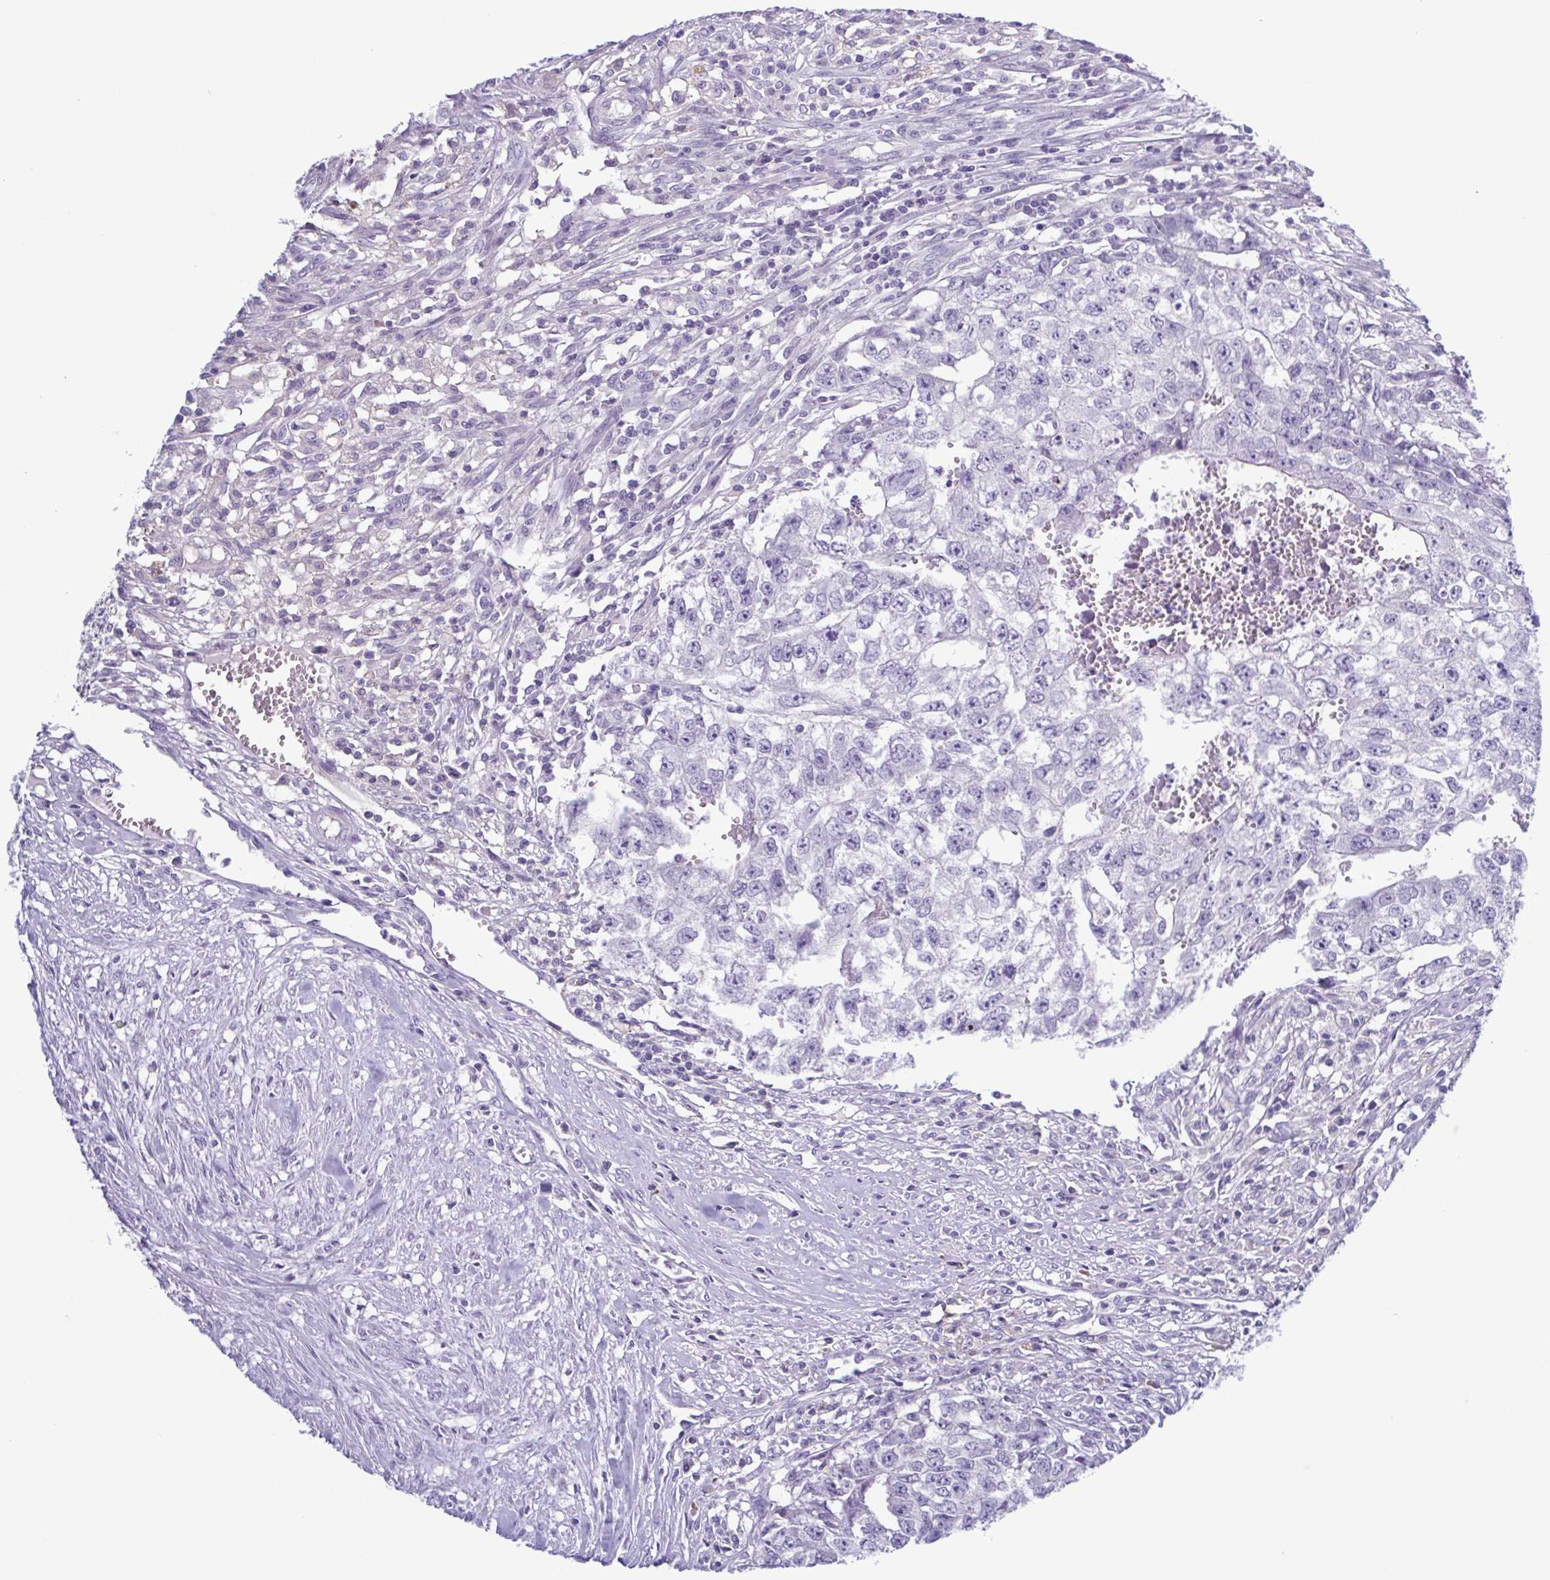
{"staining": {"intensity": "negative", "quantity": "none", "location": "none"}, "tissue": "testis cancer", "cell_type": "Tumor cells", "image_type": "cancer", "snomed": [{"axis": "morphology", "description": "Carcinoma, Embryonal, NOS"}, {"axis": "morphology", "description": "Teratoma, malignant, NOS"}, {"axis": "topography", "description": "Testis"}], "caption": "Immunohistochemistry (IHC) histopathology image of testis cancer stained for a protein (brown), which shows no expression in tumor cells. The staining was performed using DAB to visualize the protein expression in brown, while the nuclei were stained in blue with hematoxylin (Magnification: 20x).", "gene": "INAFM1", "patient": {"sex": "male", "age": 24}}